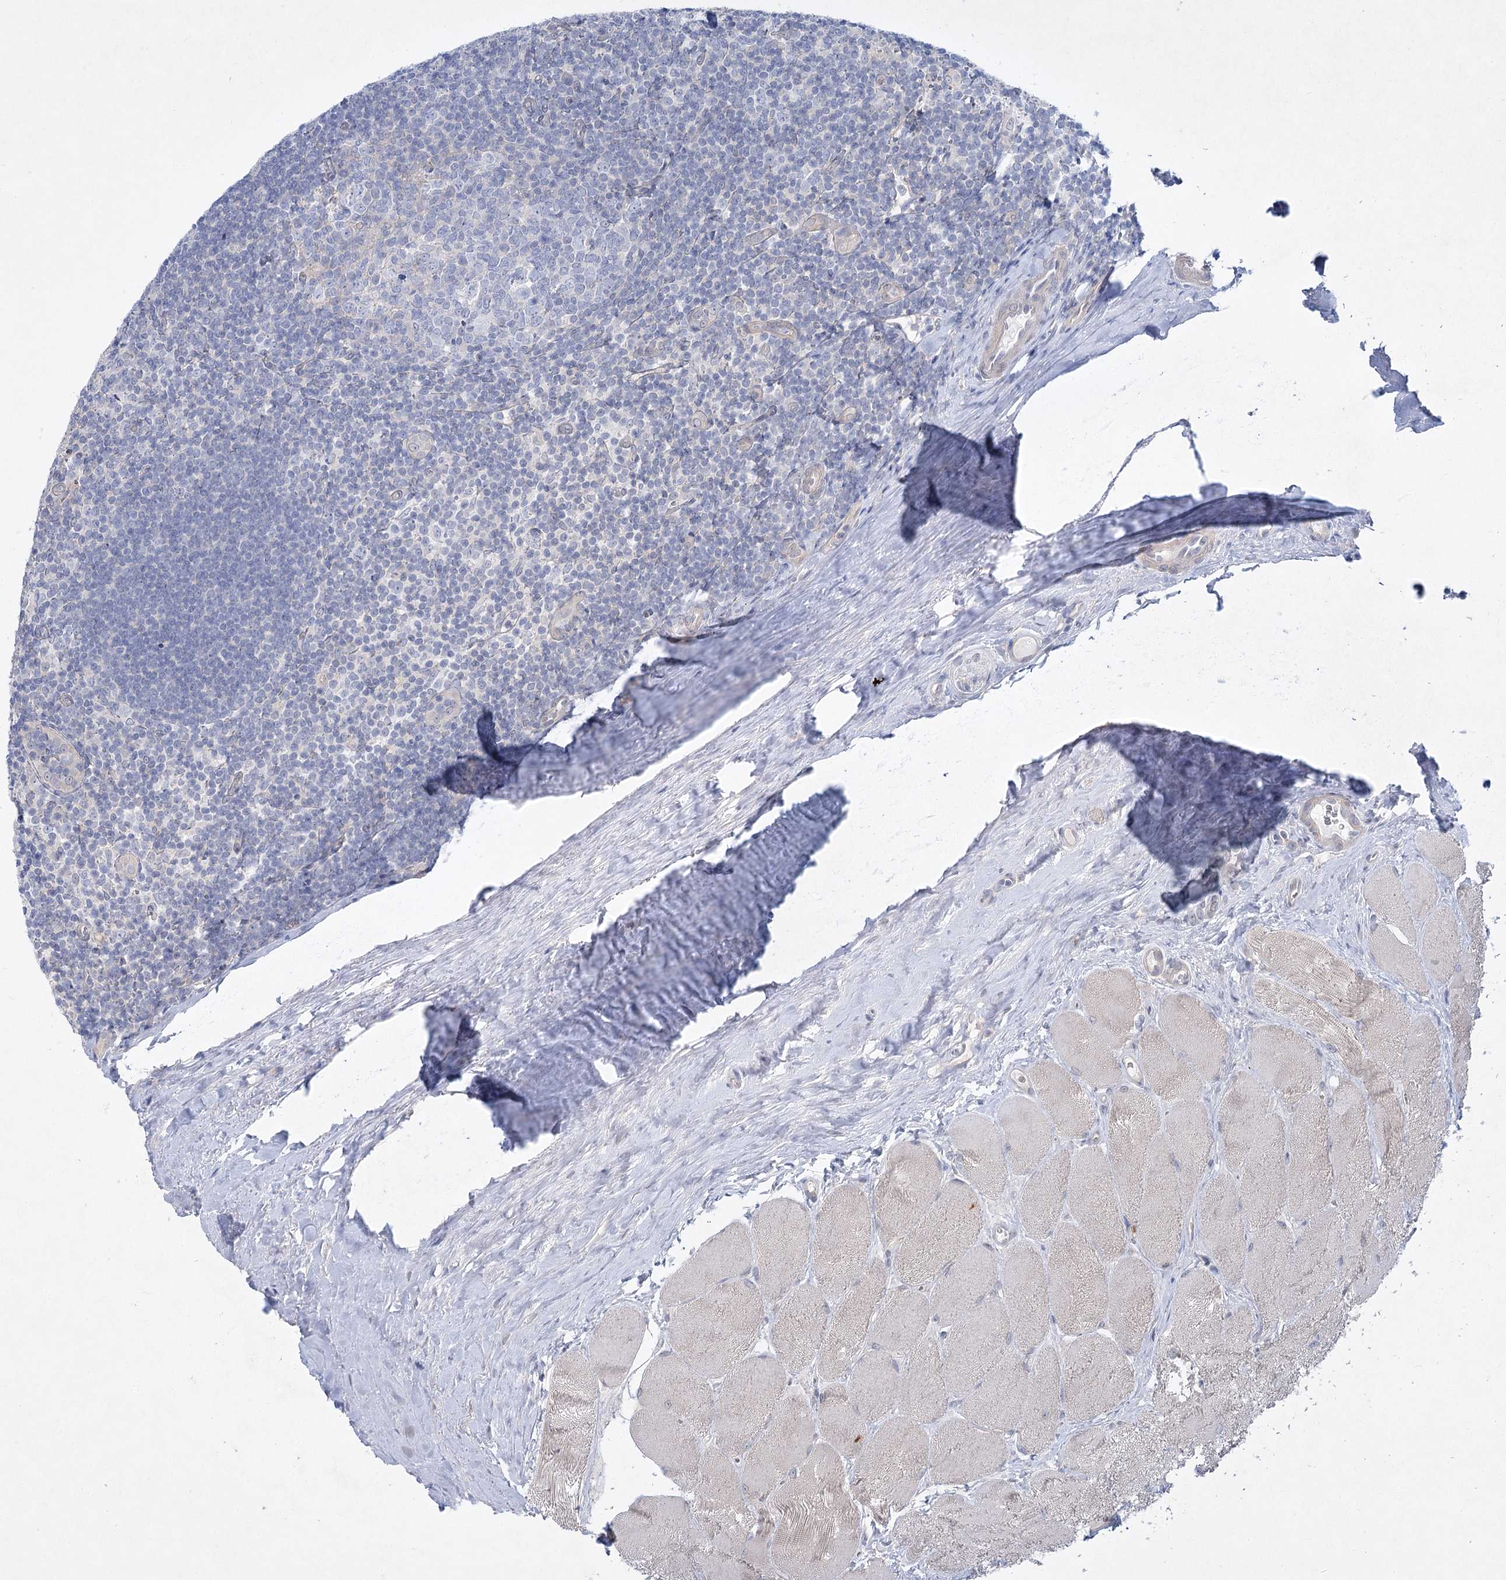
{"staining": {"intensity": "negative", "quantity": "none", "location": "none"}, "tissue": "tonsil", "cell_type": "Germinal center cells", "image_type": "normal", "snomed": [{"axis": "morphology", "description": "Normal tissue, NOS"}, {"axis": "topography", "description": "Tonsil"}], "caption": "This is an IHC micrograph of normal tonsil. There is no staining in germinal center cells.", "gene": "AAMDC", "patient": {"sex": "male", "age": 27}}